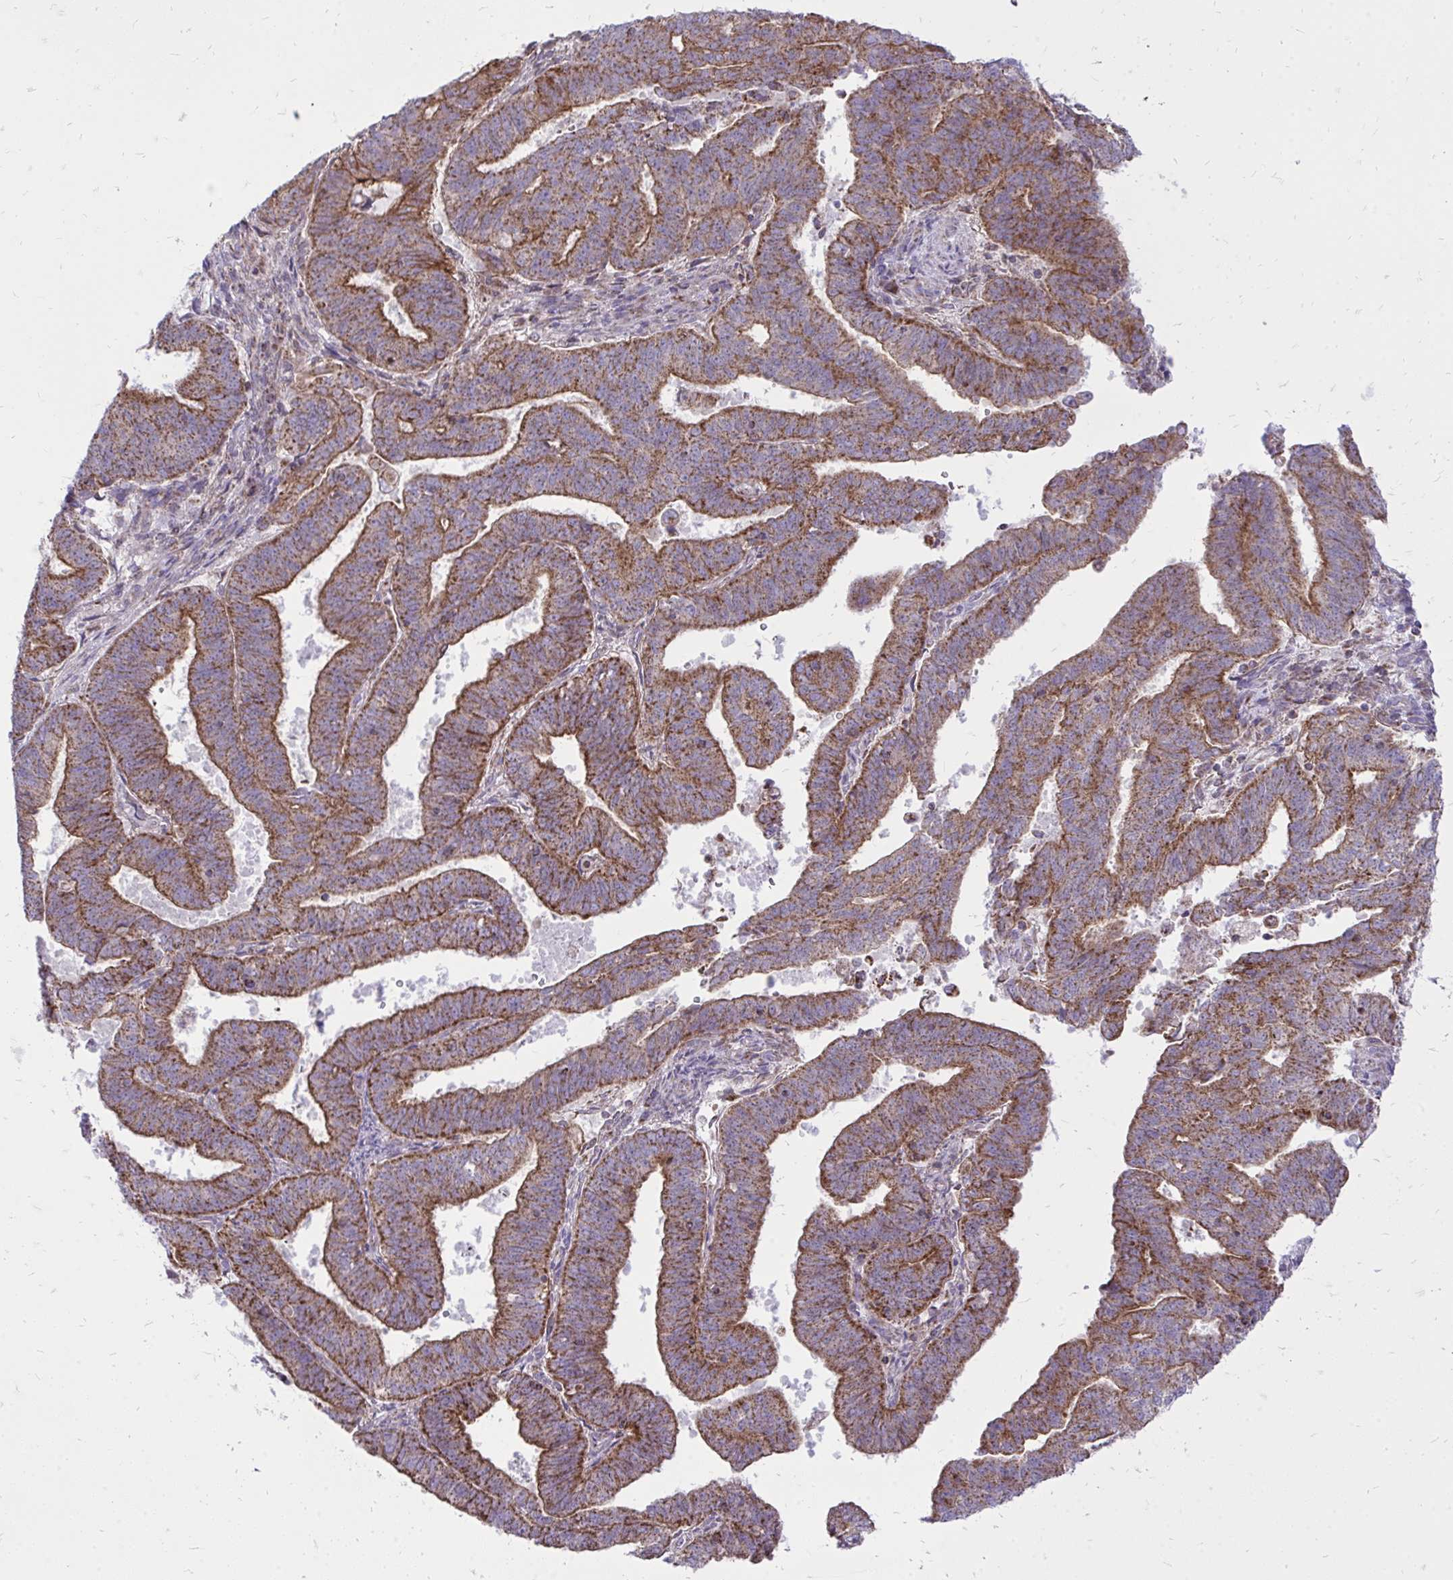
{"staining": {"intensity": "strong", "quantity": ">75%", "location": "cytoplasmic/membranous"}, "tissue": "endometrial cancer", "cell_type": "Tumor cells", "image_type": "cancer", "snomed": [{"axis": "morphology", "description": "Adenocarcinoma, NOS"}, {"axis": "topography", "description": "Endometrium"}], "caption": "Immunohistochemical staining of human endometrial cancer shows high levels of strong cytoplasmic/membranous protein positivity in approximately >75% of tumor cells.", "gene": "SPTBN2", "patient": {"sex": "female", "age": 82}}